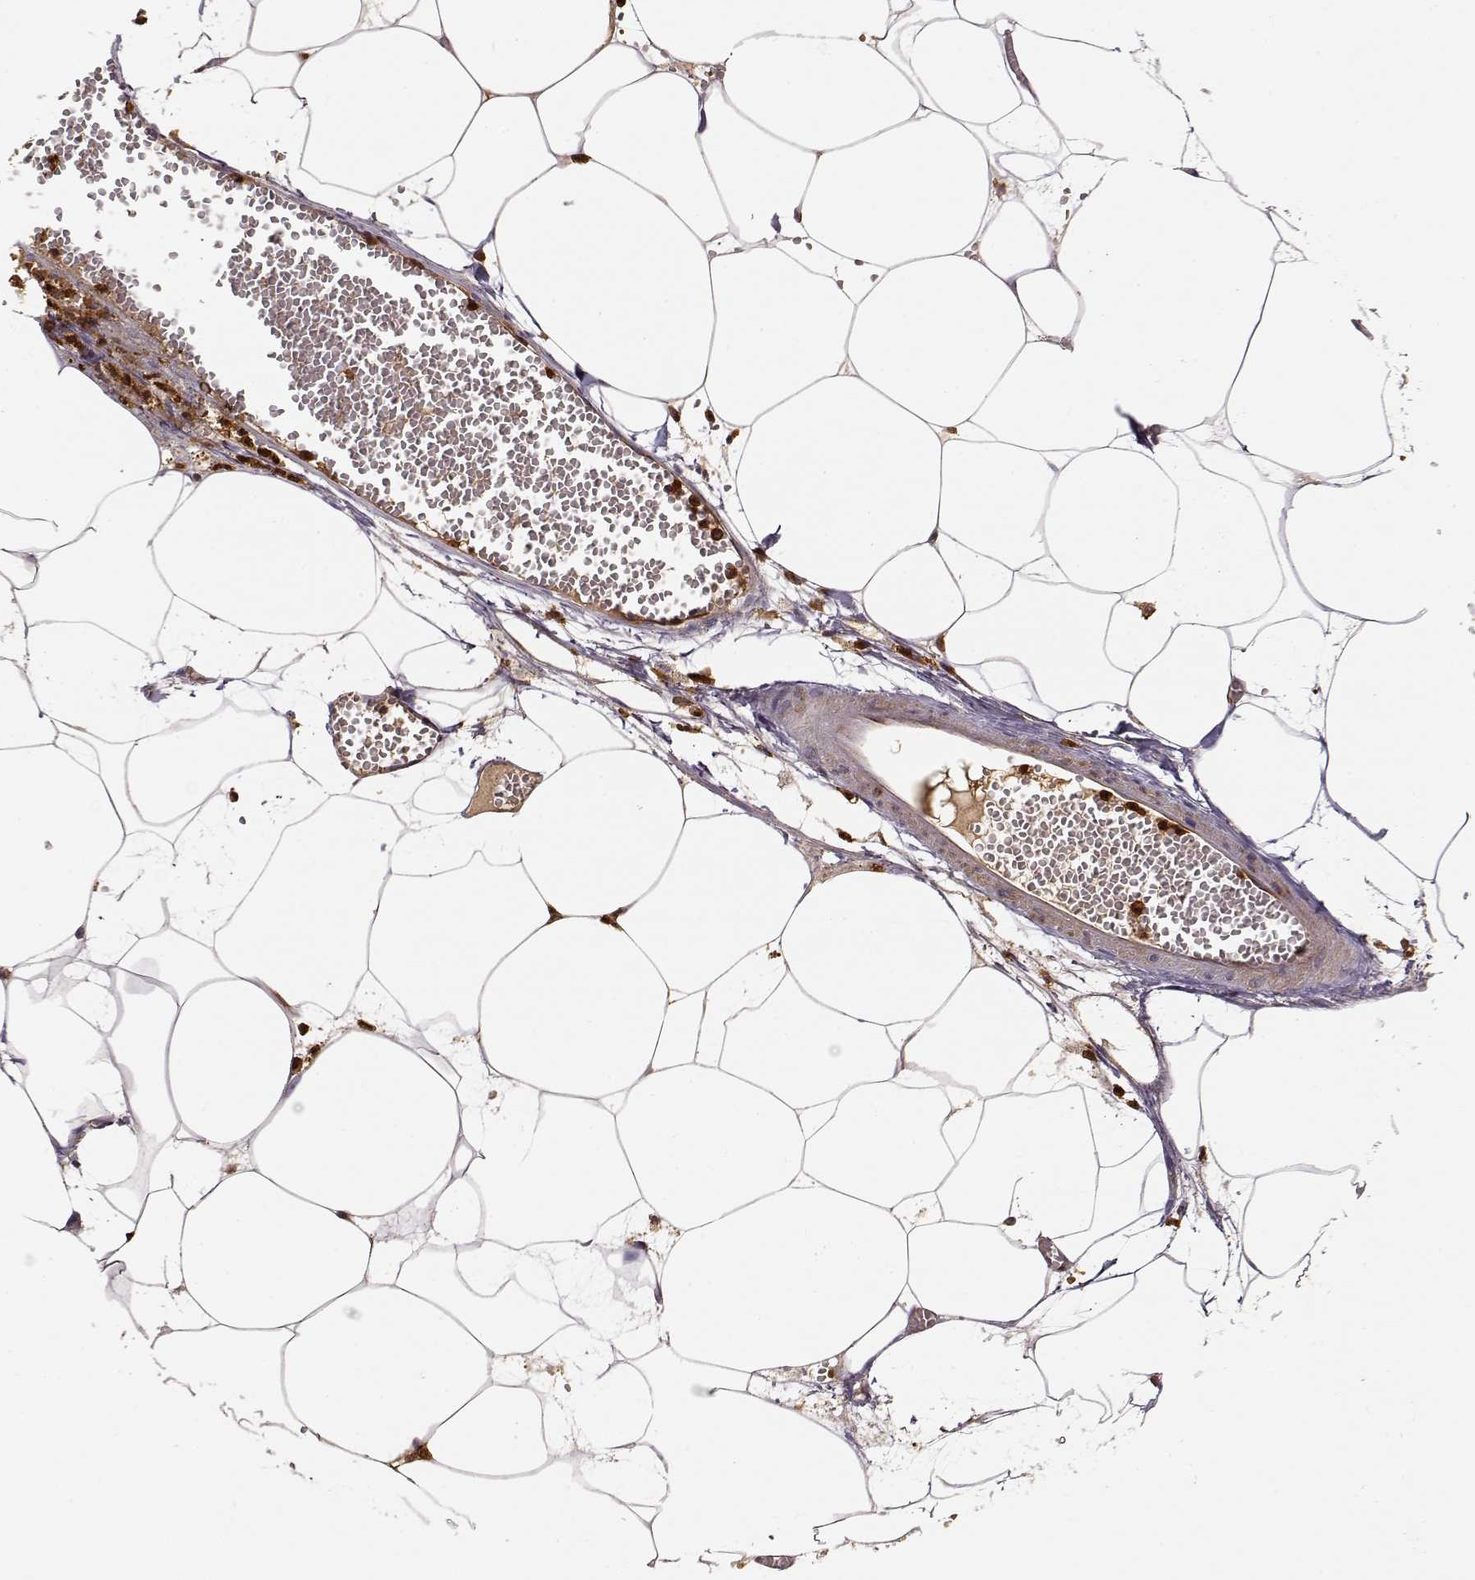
{"staining": {"intensity": "weak", "quantity": "<25%", "location": "cytoplasmic/membranous"}, "tissue": "adipose tissue", "cell_type": "Adipocytes", "image_type": "normal", "snomed": [{"axis": "morphology", "description": "Normal tissue, NOS"}, {"axis": "topography", "description": "Adipose tissue"}, {"axis": "topography", "description": "Pancreas"}, {"axis": "topography", "description": "Peripheral nerve tissue"}], "caption": "The image displays no significant expression in adipocytes of adipose tissue.", "gene": "ARHGEF2", "patient": {"sex": "female", "age": 58}}